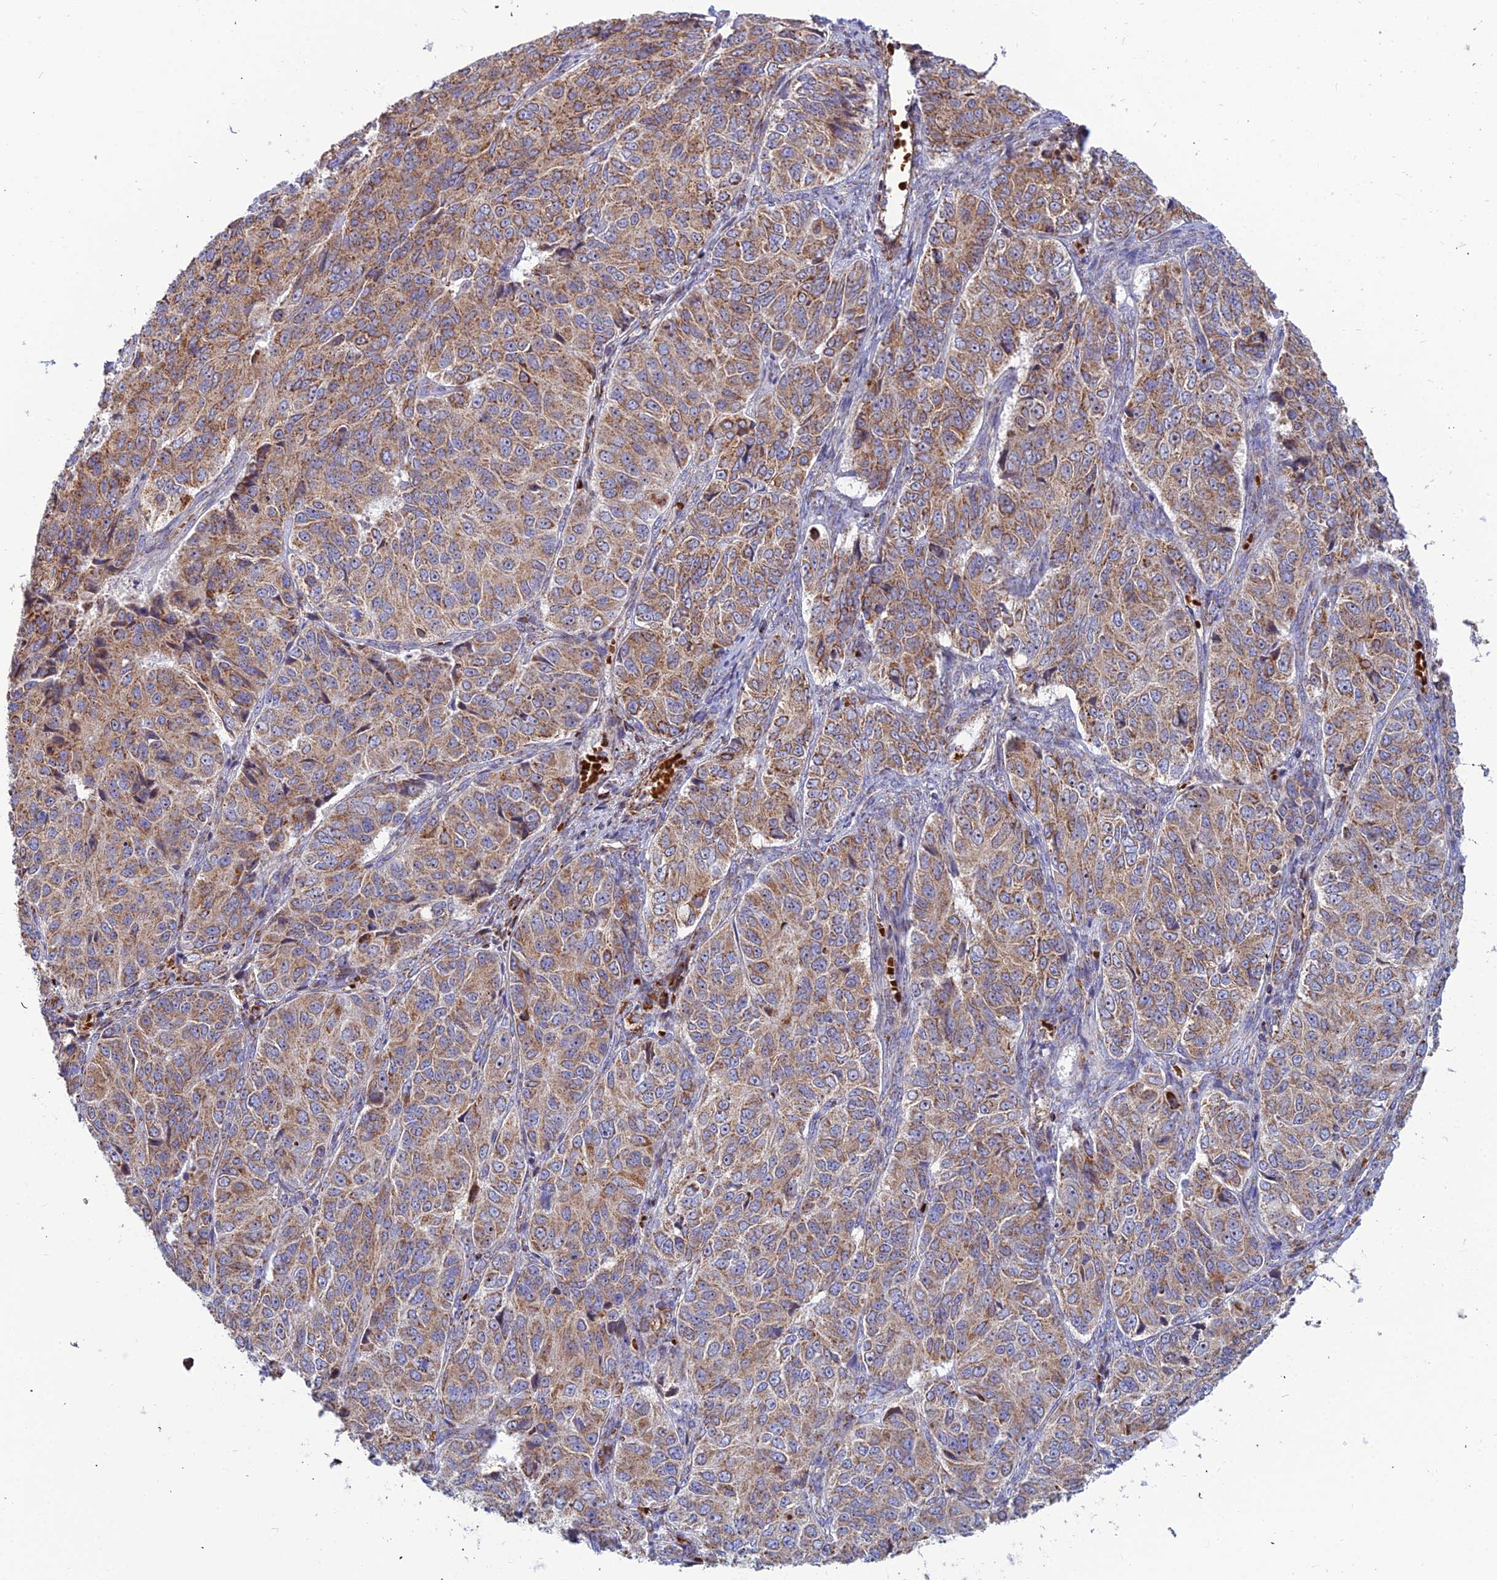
{"staining": {"intensity": "moderate", "quantity": ">75%", "location": "cytoplasmic/membranous"}, "tissue": "ovarian cancer", "cell_type": "Tumor cells", "image_type": "cancer", "snomed": [{"axis": "morphology", "description": "Carcinoma, endometroid"}, {"axis": "topography", "description": "Ovary"}], "caption": "DAB immunohistochemical staining of endometroid carcinoma (ovarian) displays moderate cytoplasmic/membranous protein expression in about >75% of tumor cells.", "gene": "SLC35F4", "patient": {"sex": "female", "age": 51}}